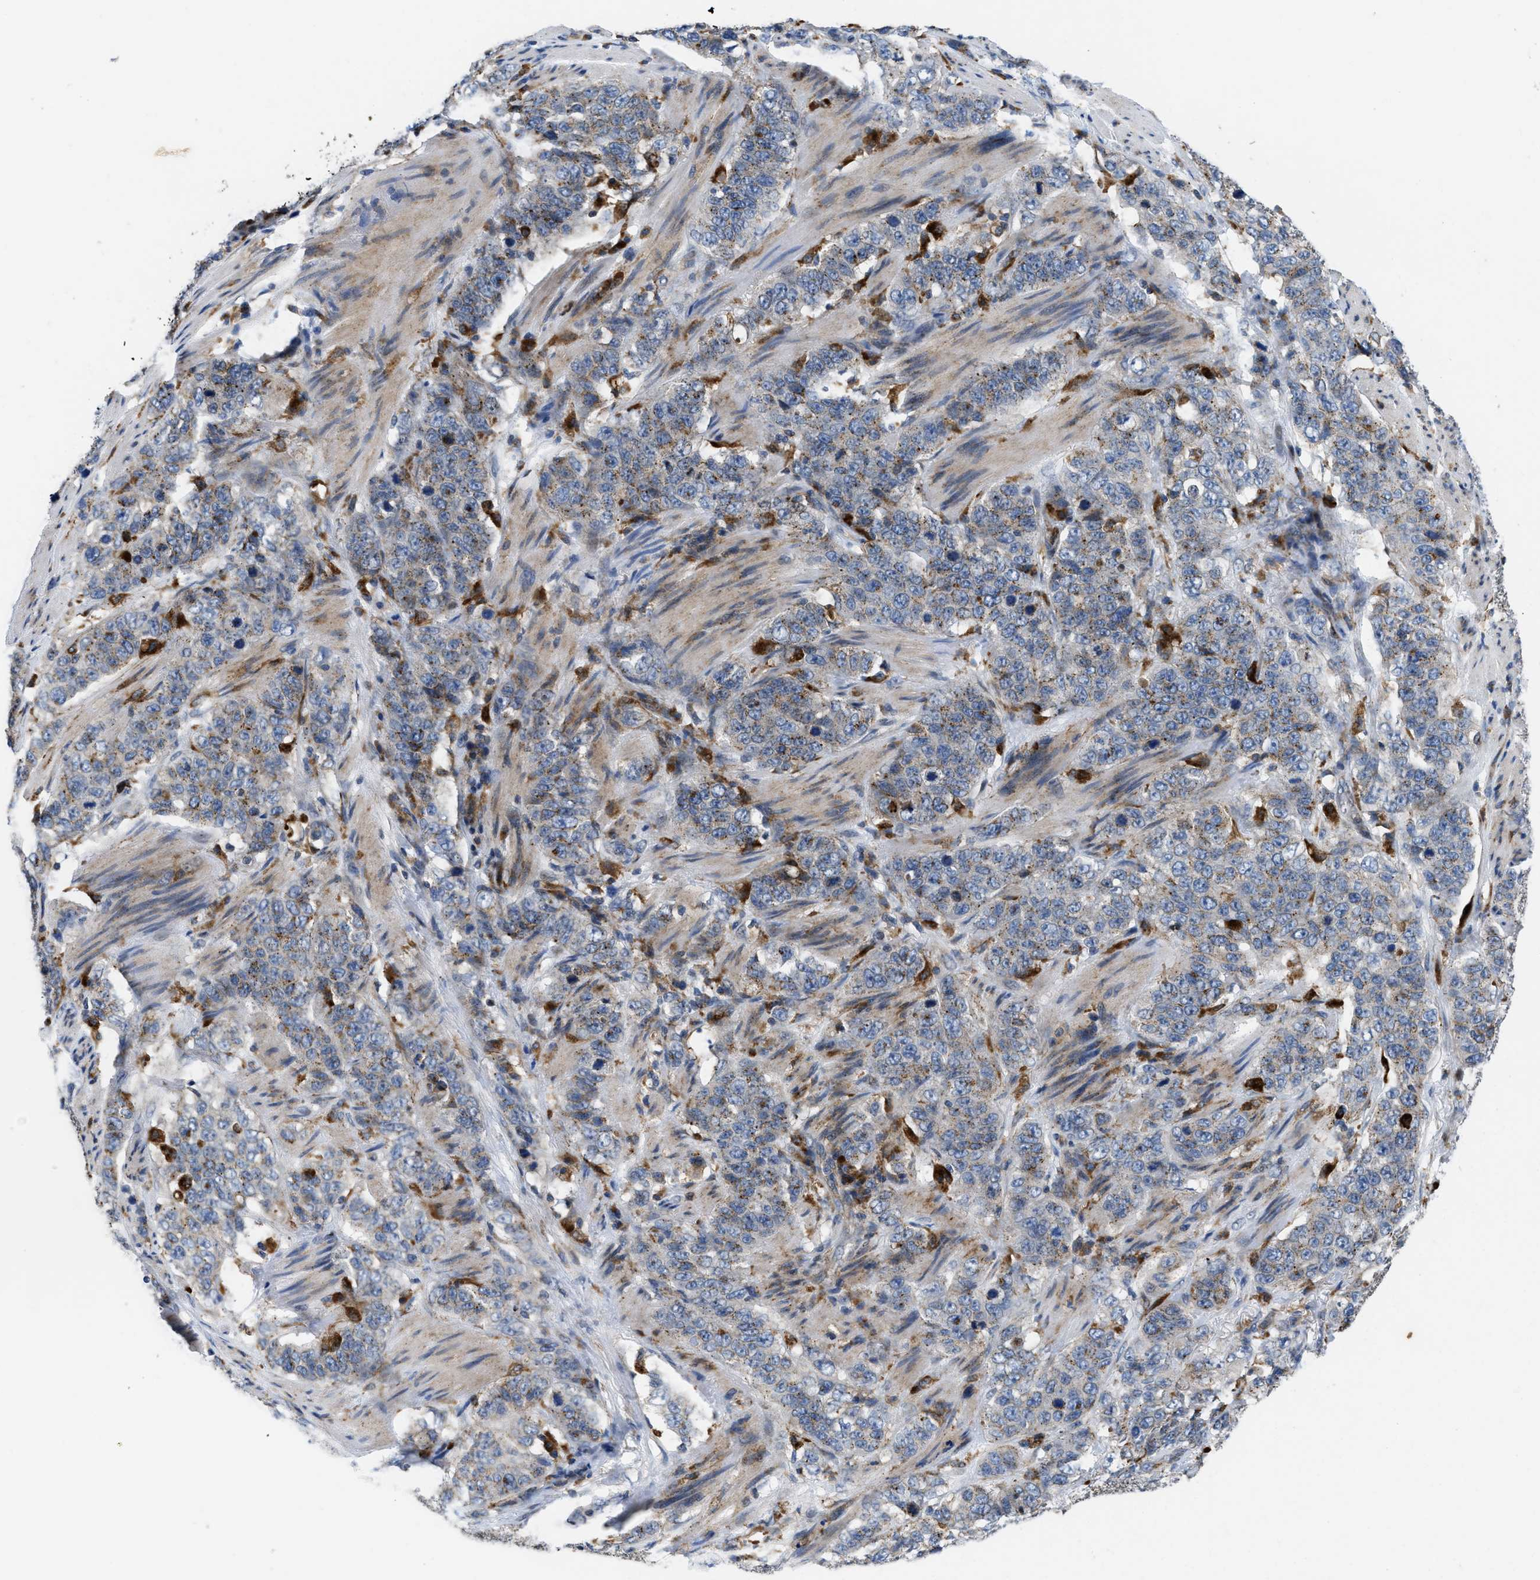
{"staining": {"intensity": "weak", "quantity": "25%-75%", "location": "cytoplasmic/membranous"}, "tissue": "stomach cancer", "cell_type": "Tumor cells", "image_type": "cancer", "snomed": [{"axis": "morphology", "description": "Adenocarcinoma, NOS"}, {"axis": "topography", "description": "Stomach"}], "caption": "Human adenocarcinoma (stomach) stained for a protein (brown) demonstrates weak cytoplasmic/membranous positive positivity in about 25%-75% of tumor cells.", "gene": "ENPP4", "patient": {"sex": "male", "age": 48}}